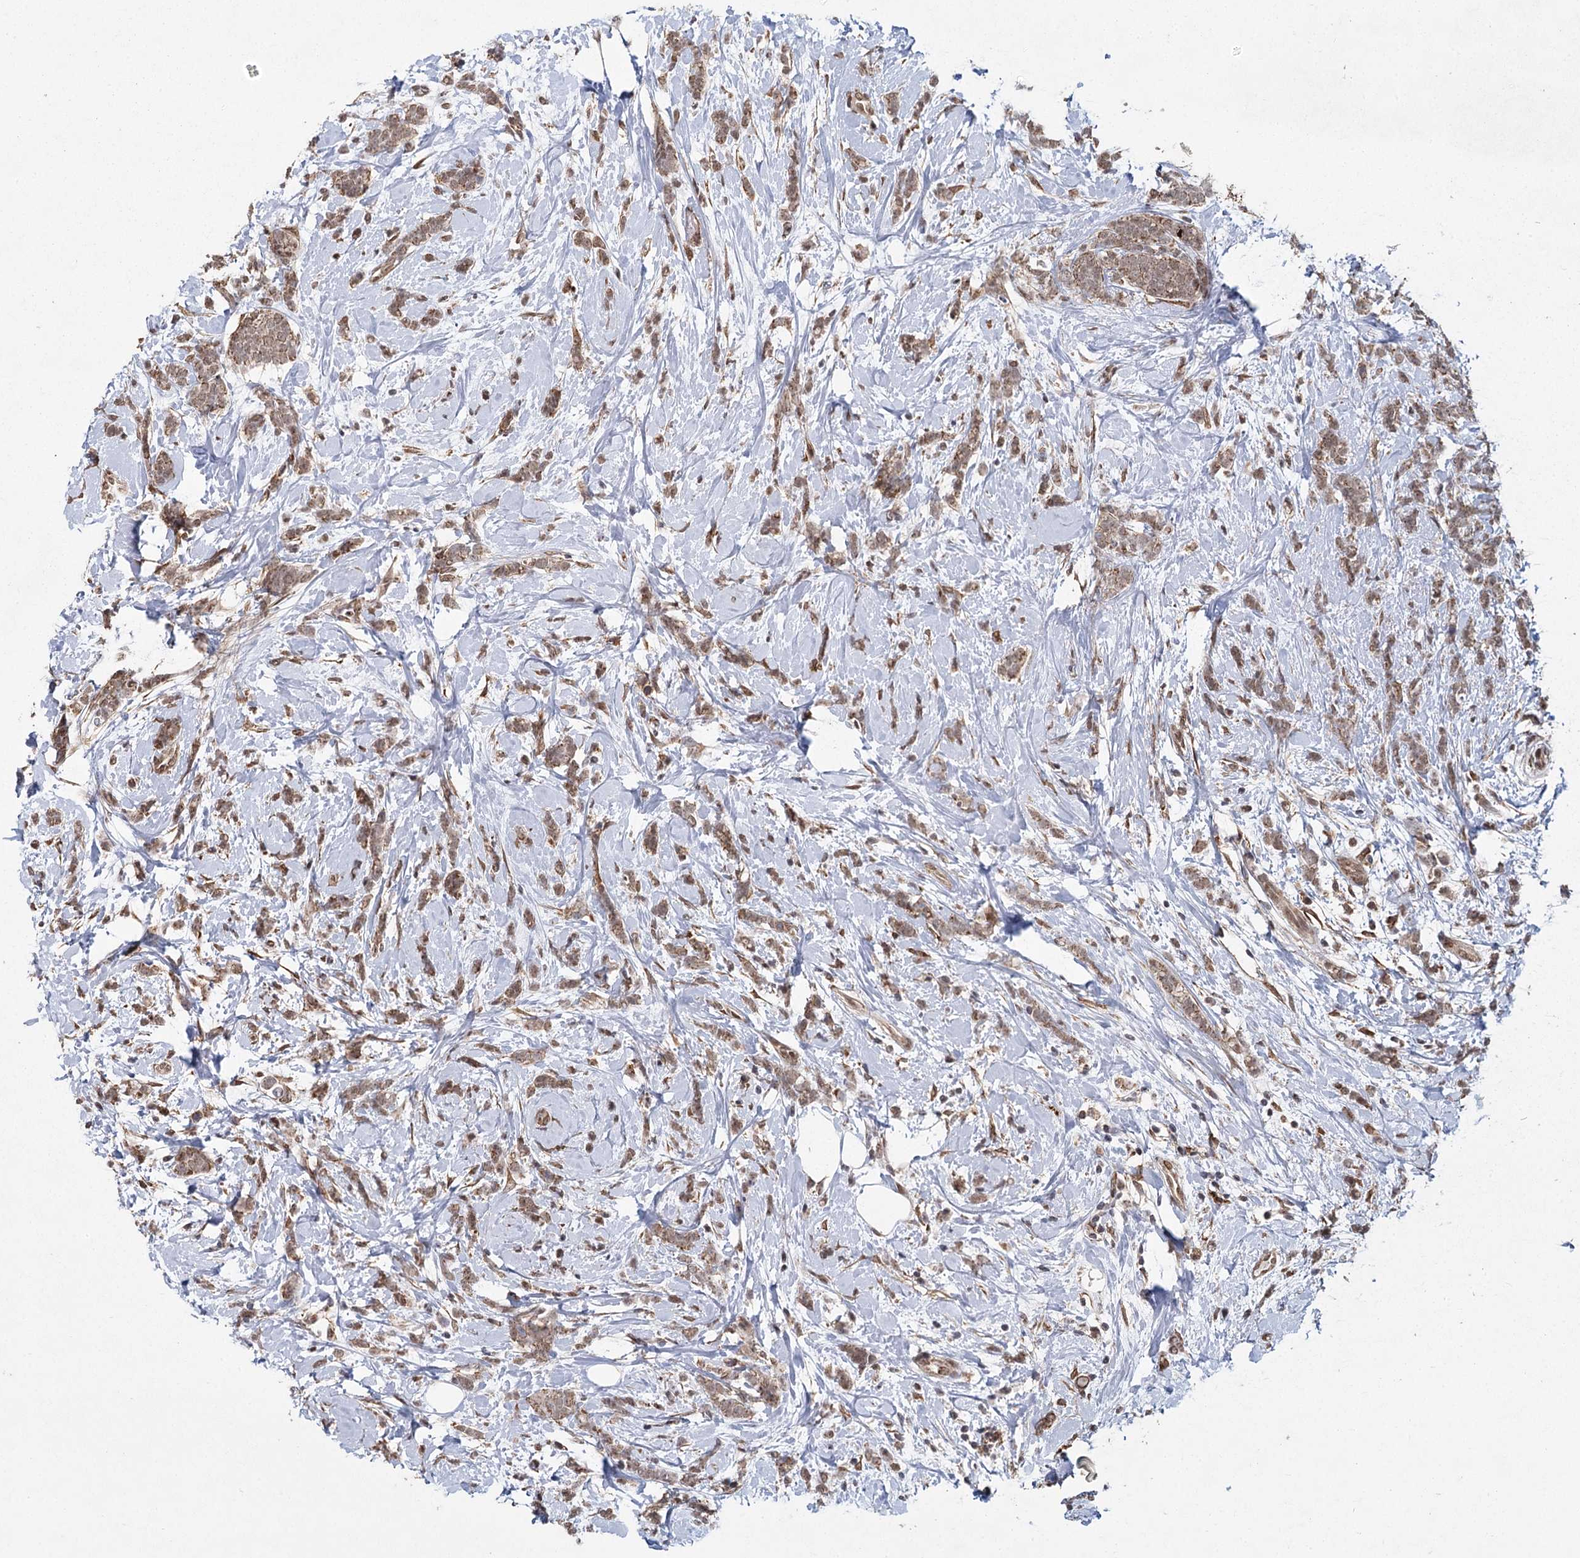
{"staining": {"intensity": "moderate", "quantity": ">75%", "location": "cytoplasmic/membranous,nuclear"}, "tissue": "breast cancer", "cell_type": "Tumor cells", "image_type": "cancer", "snomed": [{"axis": "morphology", "description": "Lobular carcinoma"}, {"axis": "topography", "description": "Breast"}], "caption": "DAB (3,3'-diaminobenzidine) immunohistochemical staining of human breast lobular carcinoma demonstrates moderate cytoplasmic/membranous and nuclear protein staining in about >75% of tumor cells. Ihc stains the protein in brown and the nuclei are stained blue.", "gene": "ZCCHC24", "patient": {"sex": "female", "age": 58}}